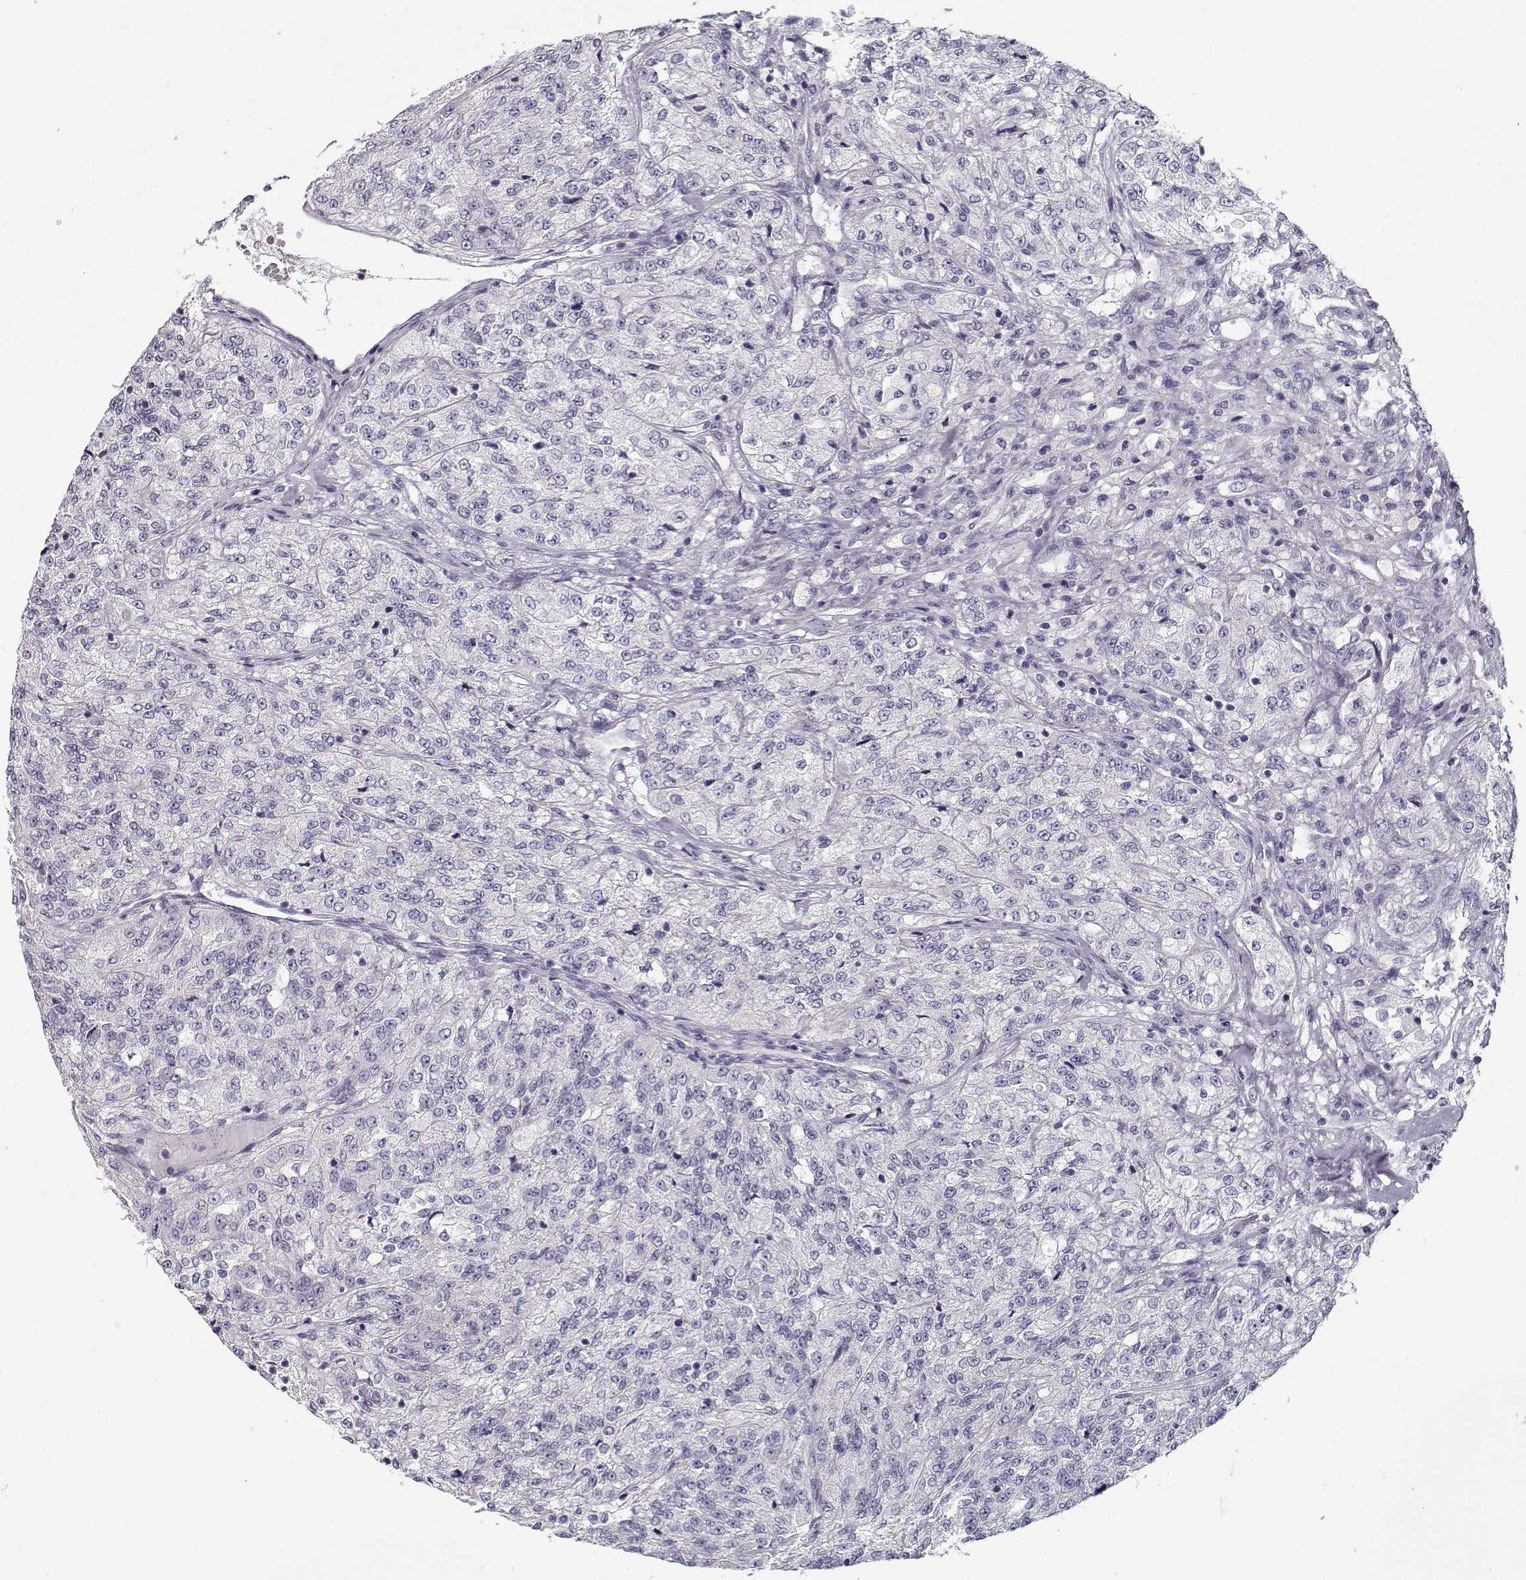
{"staining": {"intensity": "negative", "quantity": "none", "location": "none"}, "tissue": "renal cancer", "cell_type": "Tumor cells", "image_type": "cancer", "snomed": [{"axis": "morphology", "description": "Adenocarcinoma, NOS"}, {"axis": "topography", "description": "Kidney"}], "caption": "Renal adenocarcinoma stained for a protein using immunohistochemistry reveals no staining tumor cells.", "gene": "CCDC136", "patient": {"sex": "female", "age": 63}}